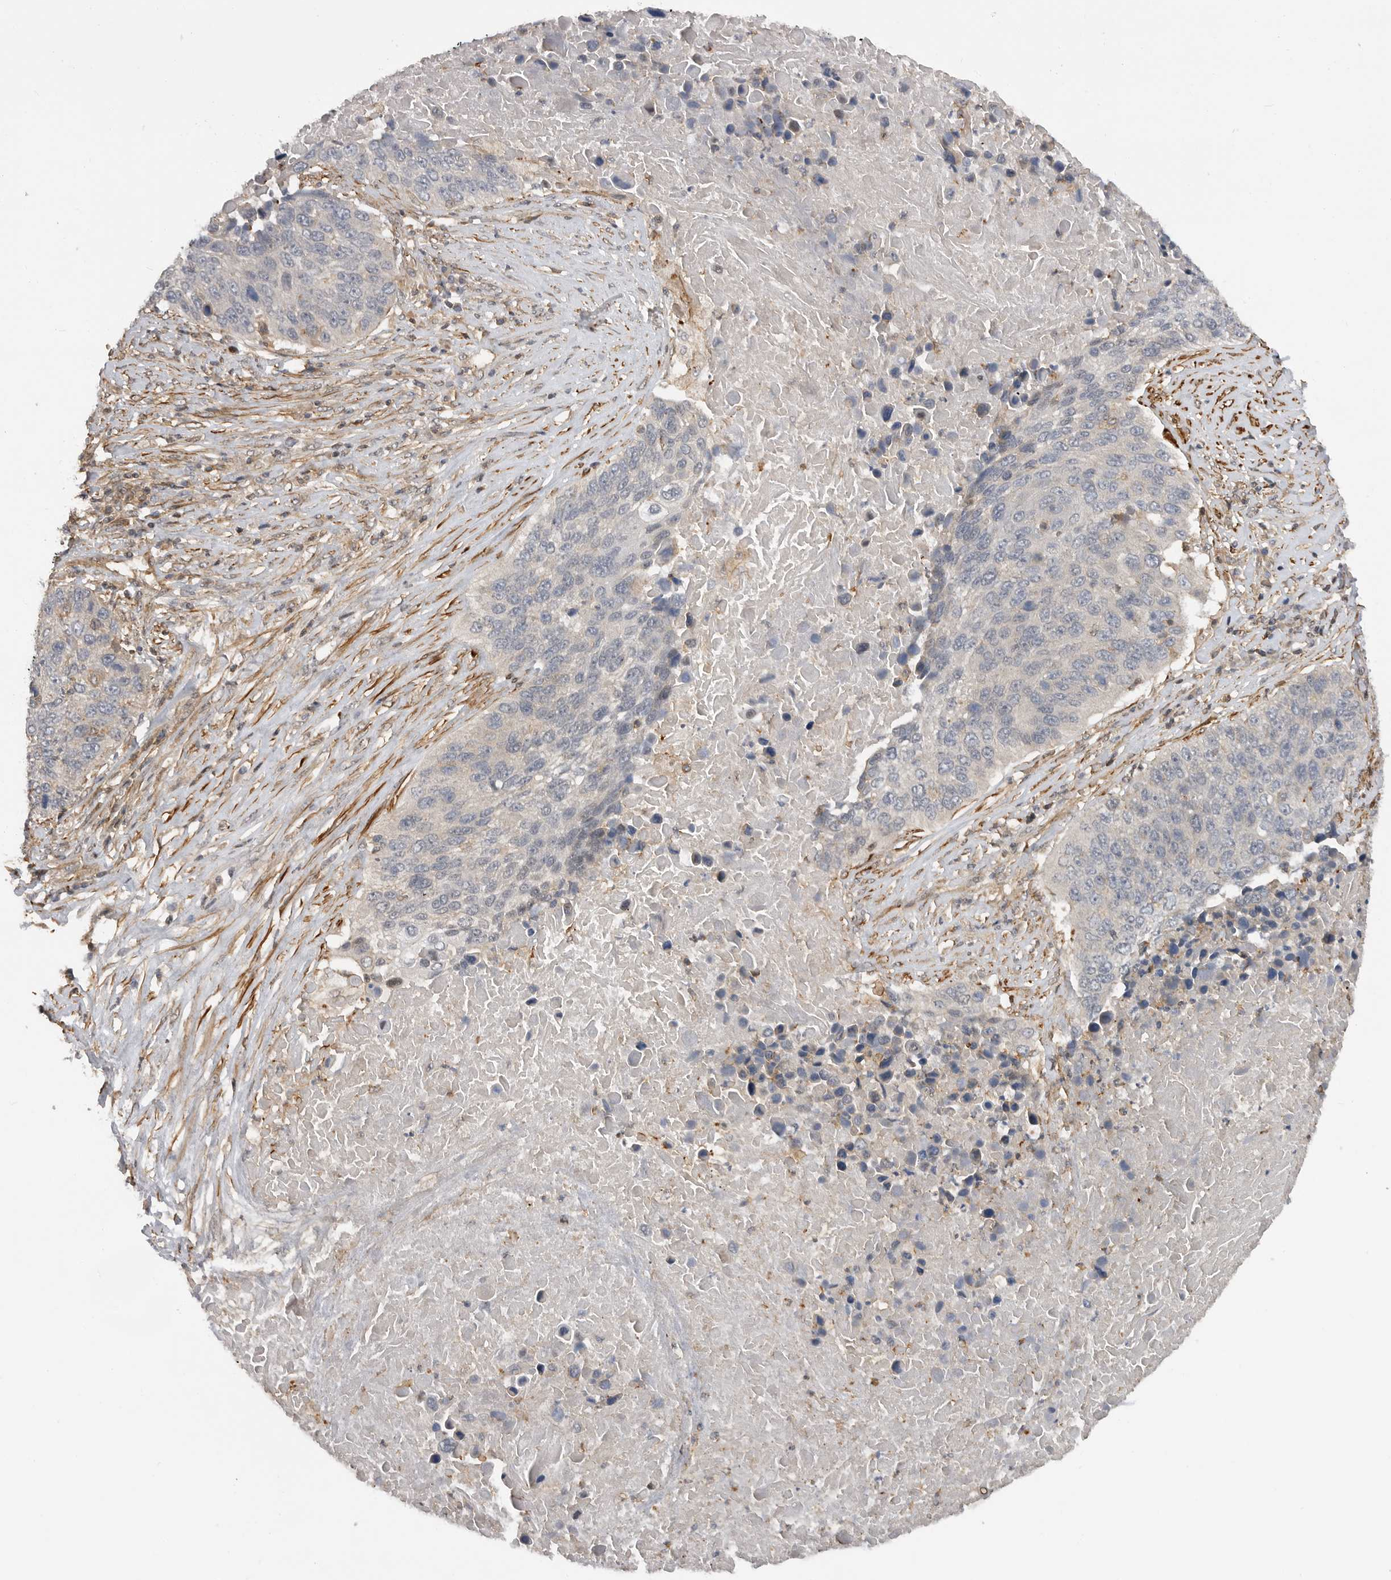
{"staining": {"intensity": "negative", "quantity": "none", "location": "none"}, "tissue": "lung cancer", "cell_type": "Tumor cells", "image_type": "cancer", "snomed": [{"axis": "morphology", "description": "Squamous cell carcinoma, NOS"}, {"axis": "topography", "description": "Lung"}], "caption": "Immunohistochemistry image of neoplastic tissue: human squamous cell carcinoma (lung) stained with DAB (3,3'-diaminobenzidine) exhibits no significant protein staining in tumor cells.", "gene": "TRIM56", "patient": {"sex": "male", "age": 66}}